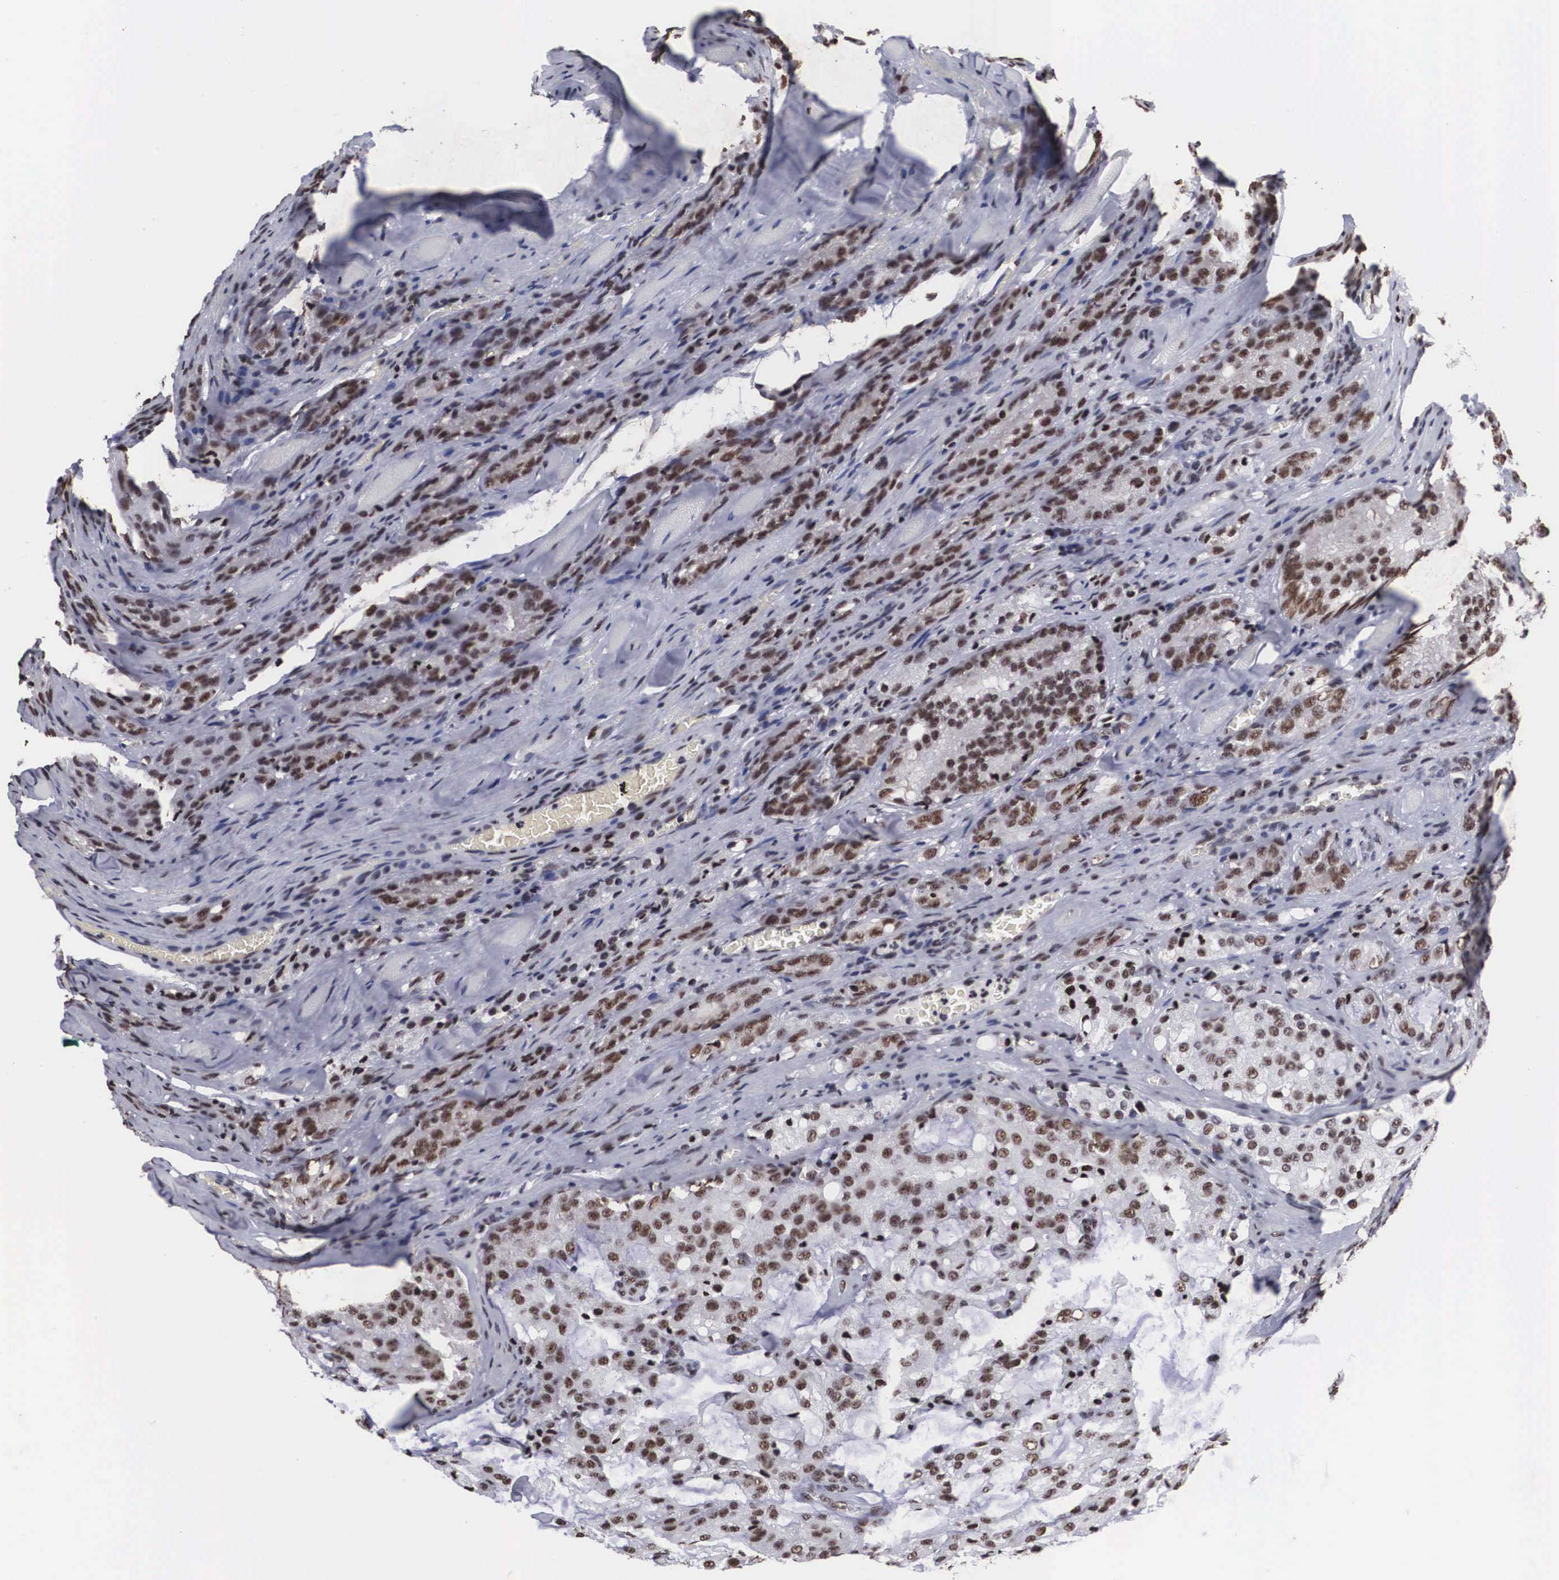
{"staining": {"intensity": "moderate", "quantity": ">75%", "location": "nuclear"}, "tissue": "prostate cancer", "cell_type": "Tumor cells", "image_type": "cancer", "snomed": [{"axis": "morphology", "description": "Adenocarcinoma, Medium grade"}, {"axis": "topography", "description": "Prostate"}], "caption": "Immunohistochemical staining of adenocarcinoma (medium-grade) (prostate) demonstrates moderate nuclear protein positivity in about >75% of tumor cells.", "gene": "ACIN1", "patient": {"sex": "male", "age": 60}}